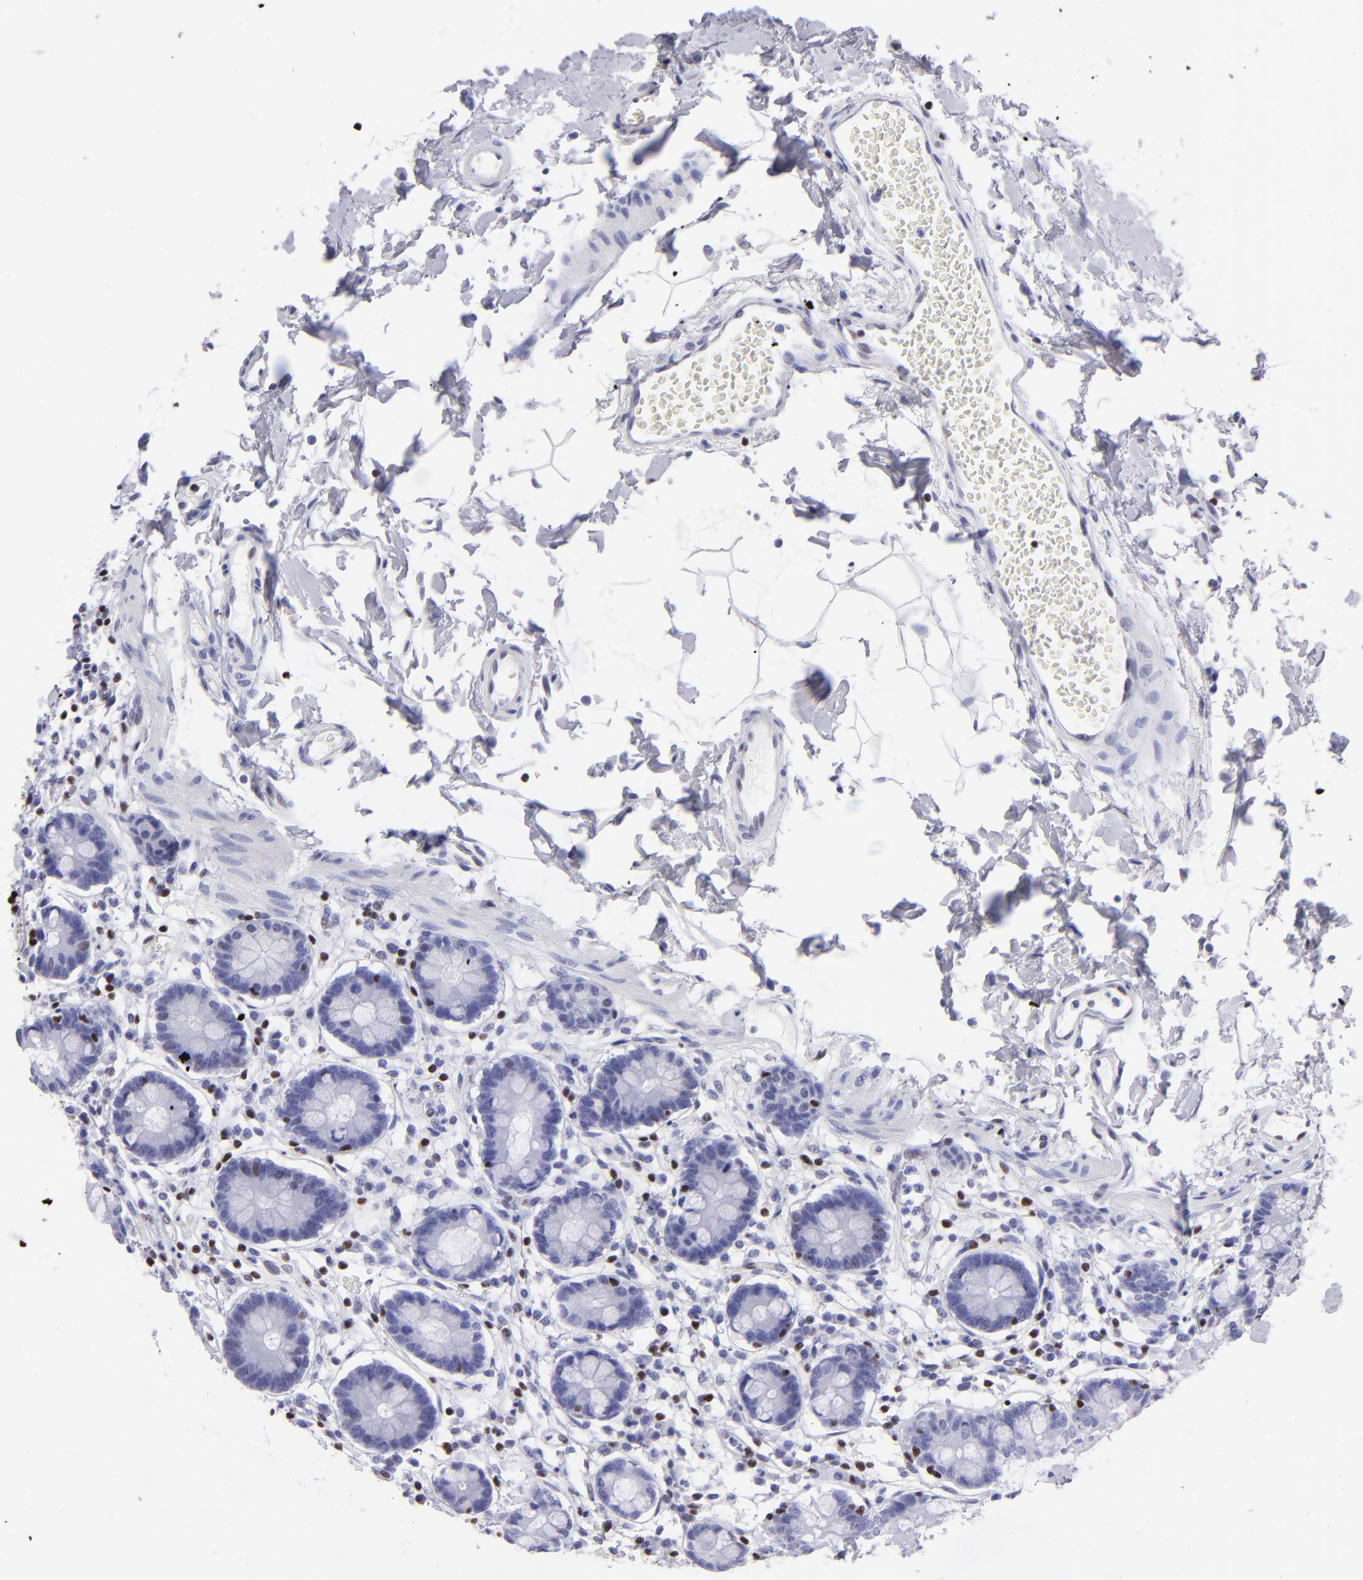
{"staining": {"intensity": "negative", "quantity": "none", "location": "none"}, "tissue": "small intestine", "cell_type": "Glandular cells", "image_type": "normal", "snomed": [{"axis": "morphology", "description": "Normal tissue, NOS"}, {"axis": "topography", "description": "Small intestine"}], "caption": "High magnification brightfield microscopy of benign small intestine stained with DAB (brown) and counterstained with hematoxylin (blue): glandular cells show no significant staining.", "gene": "ETS1", "patient": {"sex": "female", "age": 61}}